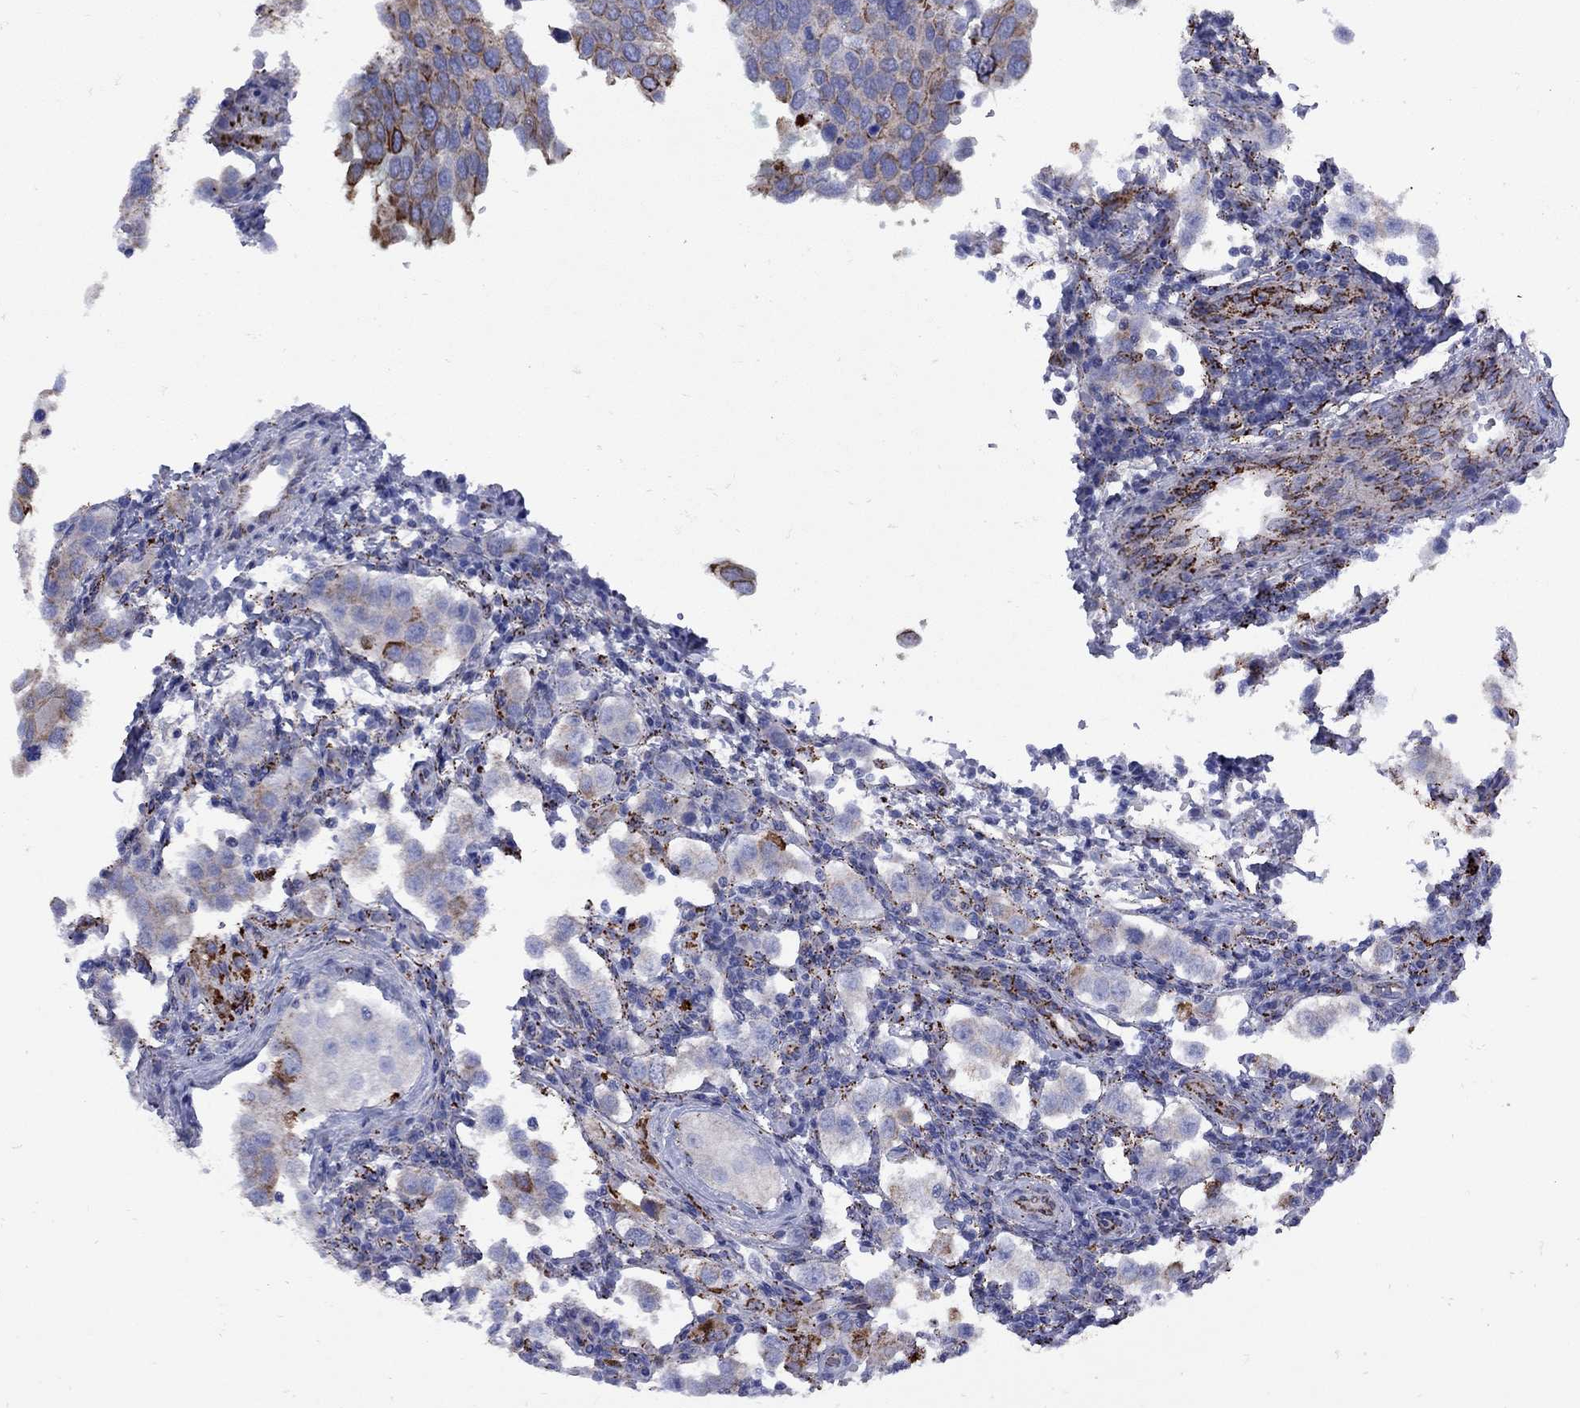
{"staining": {"intensity": "strong", "quantity": "<25%", "location": "cytoplasmic/membranous"}, "tissue": "testis cancer", "cell_type": "Tumor cells", "image_type": "cancer", "snomed": [{"axis": "morphology", "description": "Seminoma, NOS"}, {"axis": "topography", "description": "Testis"}], "caption": "A high-resolution micrograph shows IHC staining of testis cancer, which displays strong cytoplasmic/membranous staining in approximately <25% of tumor cells.", "gene": "SESTD1", "patient": {"sex": "male", "age": 37}}